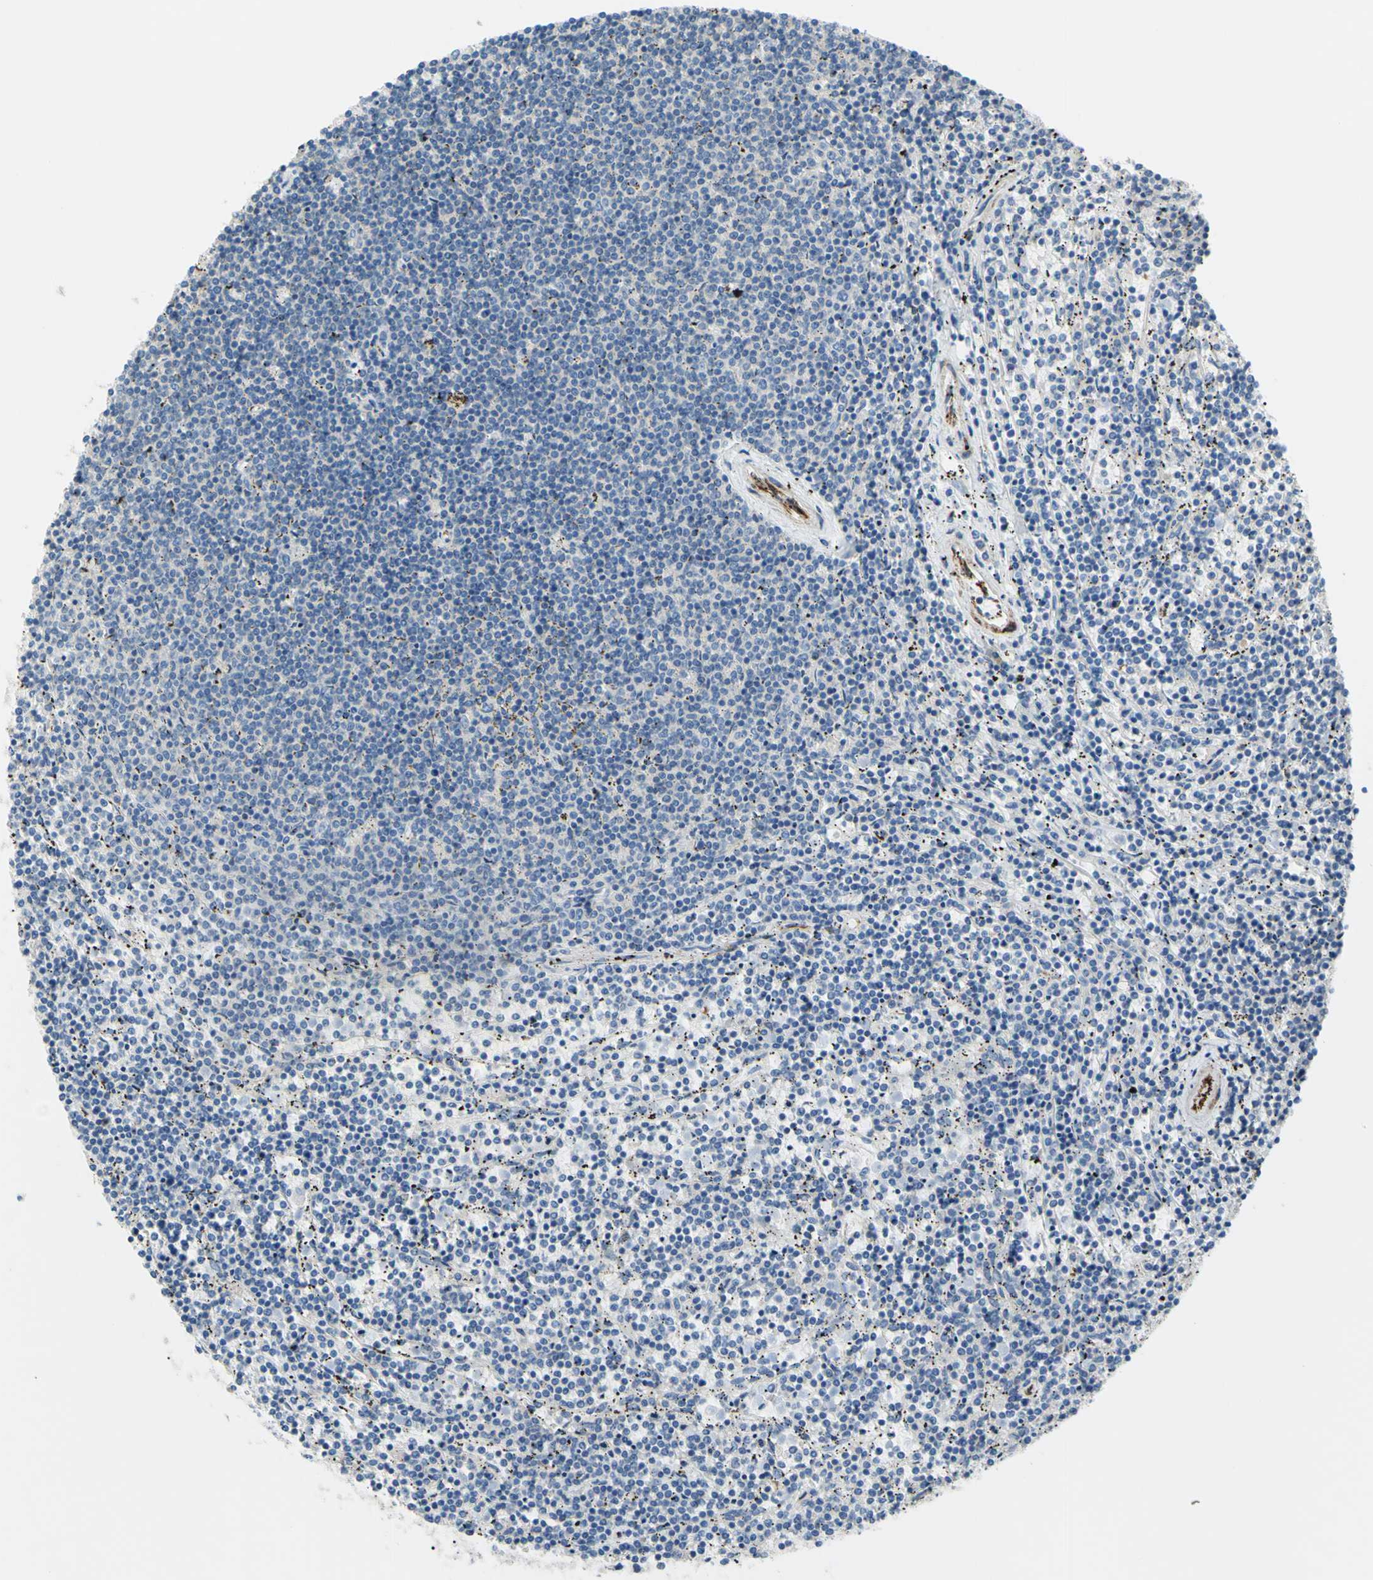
{"staining": {"intensity": "negative", "quantity": "none", "location": "none"}, "tissue": "lymphoma", "cell_type": "Tumor cells", "image_type": "cancer", "snomed": [{"axis": "morphology", "description": "Malignant lymphoma, non-Hodgkin's type, Low grade"}, {"axis": "topography", "description": "Spleen"}], "caption": "Protein analysis of low-grade malignant lymphoma, non-Hodgkin's type demonstrates no significant expression in tumor cells. The staining was performed using DAB to visualize the protein expression in brown, while the nuclei were stained in blue with hematoxylin (Magnification: 20x).", "gene": "PRRG2", "patient": {"sex": "female", "age": 50}}